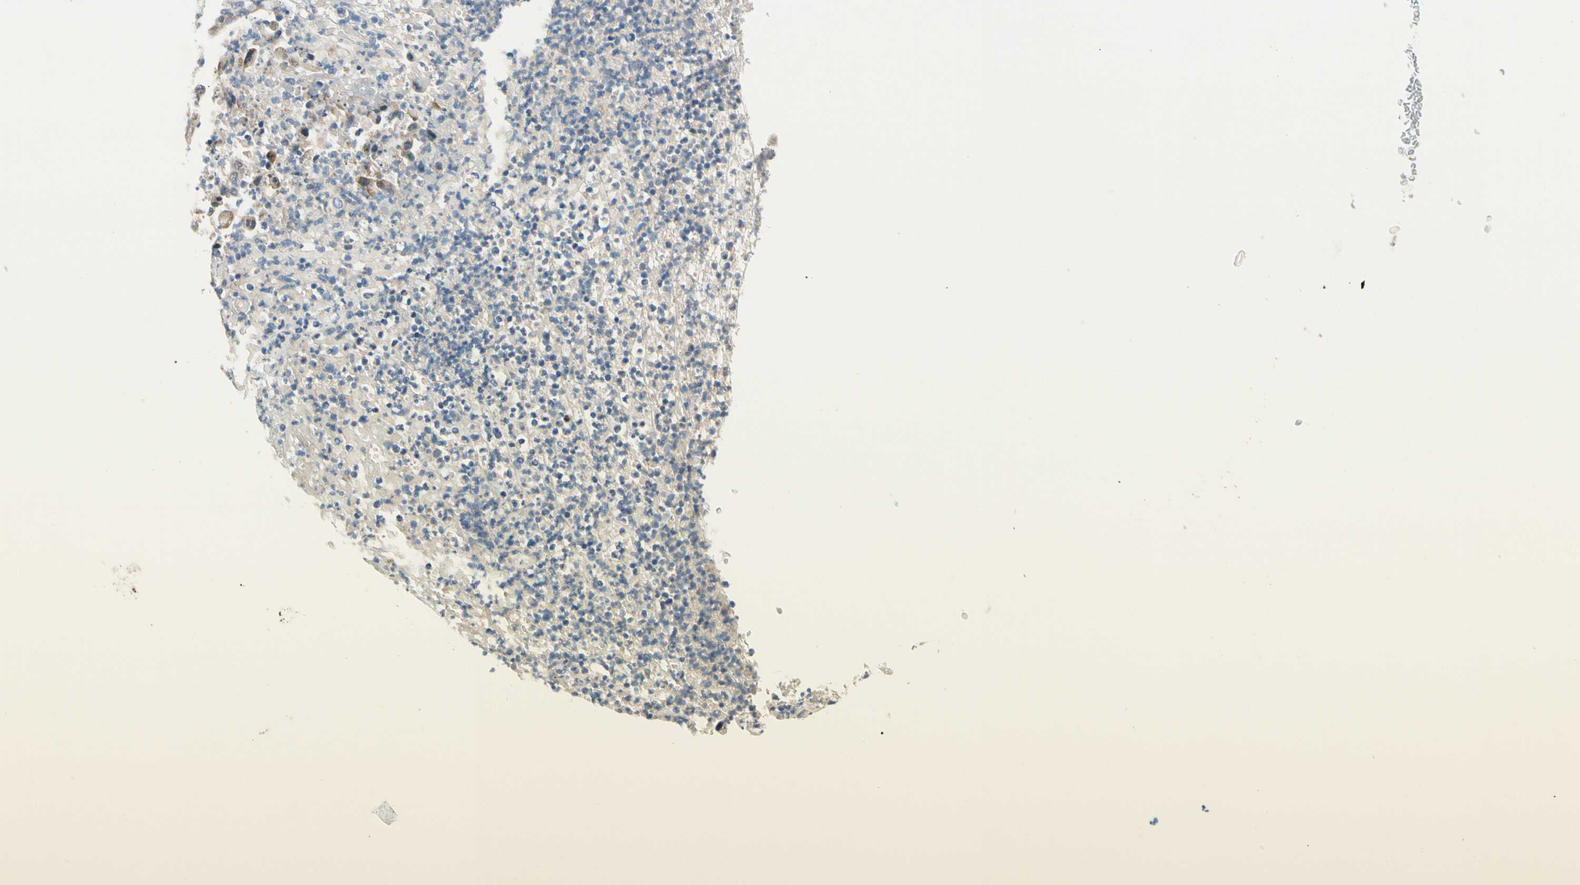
{"staining": {"intensity": "moderate", "quantity": ">75%", "location": "cytoplasmic/membranous"}, "tissue": "stomach cancer", "cell_type": "Tumor cells", "image_type": "cancer", "snomed": [{"axis": "morphology", "description": "Adenocarcinoma, NOS"}, {"axis": "topography", "description": "Stomach"}], "caption": "Stomach cancer (adenocarcinoma) stained with DAB immunohistochemistry exhibits medium levels of moderate cytoplasmic/membranous staining in about >75% of tumor cells.", "gene": "CFAP36", "patient": {"sex": "female", "age": 73}}